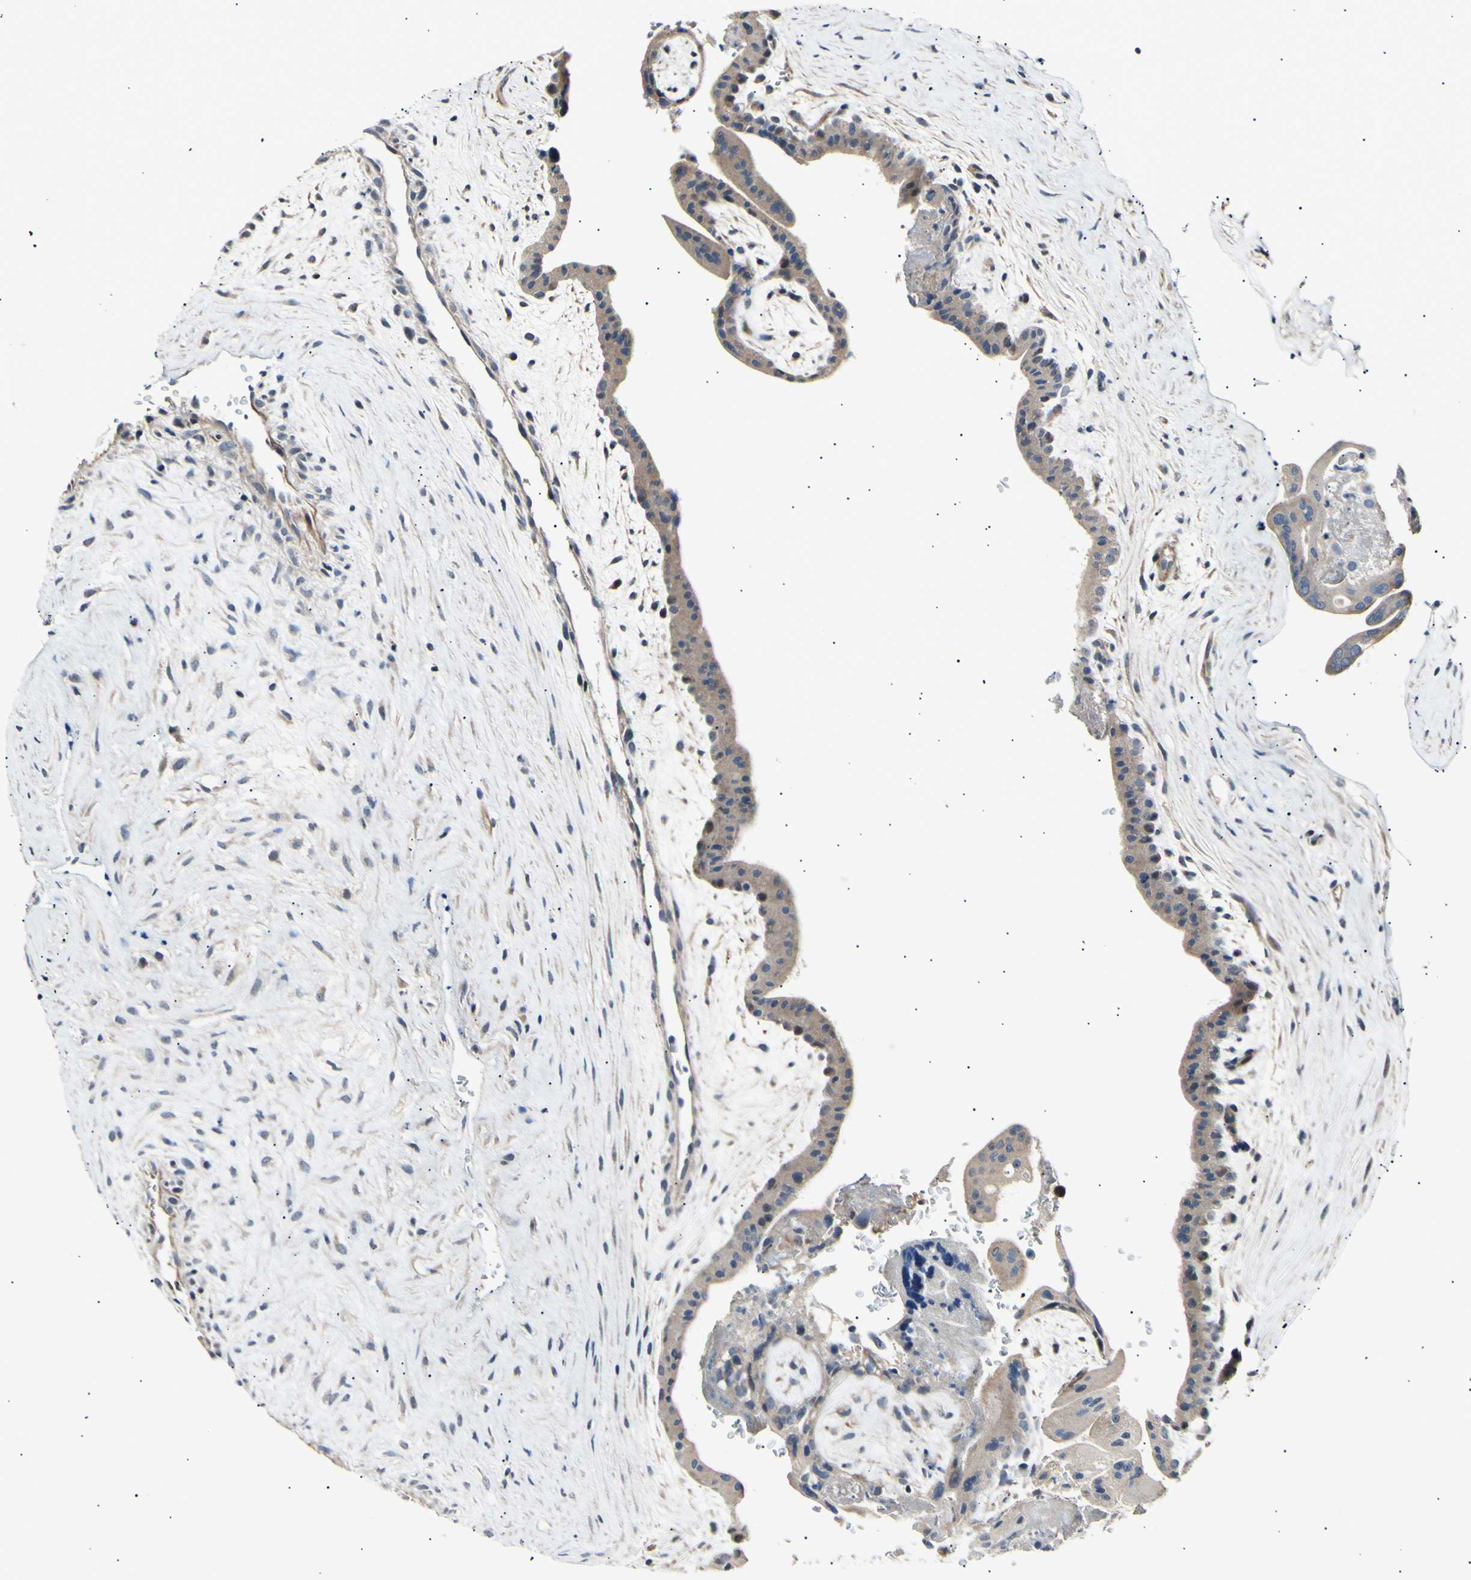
{"staining": {"intensity": "moderate", "quantity": ">75%", "location": "cytoplasmic/membranous"}, "tissue": "placenta", "cell_type": "Trophoblastic cells", "image_type": "normal", "snomed": [{"axis": "morphology", "description": "Normal tissue, NOS"}, {"axis": "topography", "description": "Placenta"}], "caption": "Trophoblastic cells exhibit medium levels of moderate cytoplasmic/membranous expression in approximately >75% of cells in benign placenta.", "gene": "ITGA6", "patient": {"sex": "female", "age": 35}}